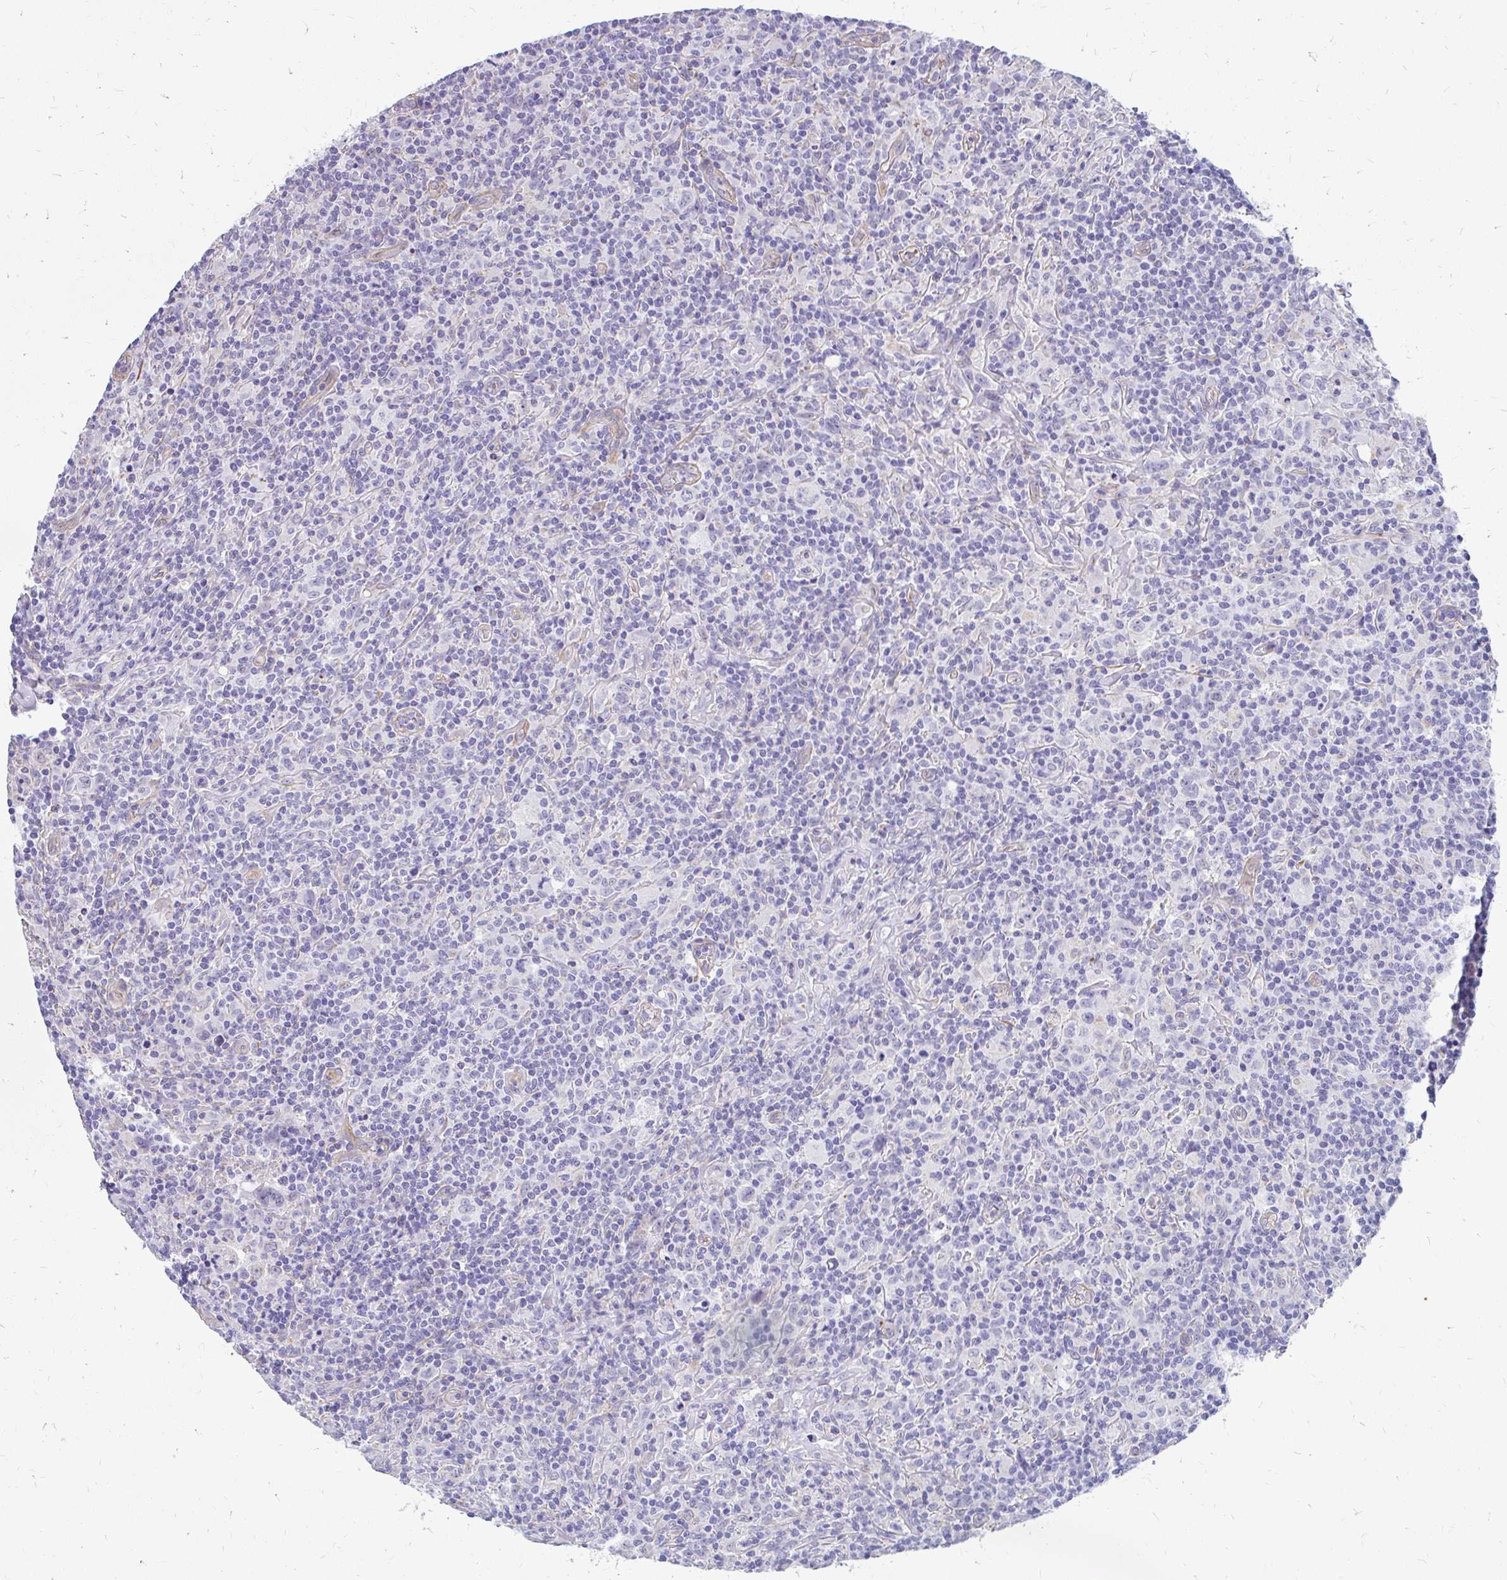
{"staining": {"intensity": "negative", "quantity": "none", "location": "none"}, "tissue": "lymphoma", "cell_type": "Tumor cells", "image_type": "cancer", "snomed": [{"axis": "morphology", "description": "Hodgkin's disease, NOS"}, {"axis": "topography", "description": "Lymph node"}], "caption": "This is a image of IHC staining of Hodgkin's disease, which shows no expression in tumor cells.", "gene": "FAM83C", "patient": {"sex": "female", "age": 18}}